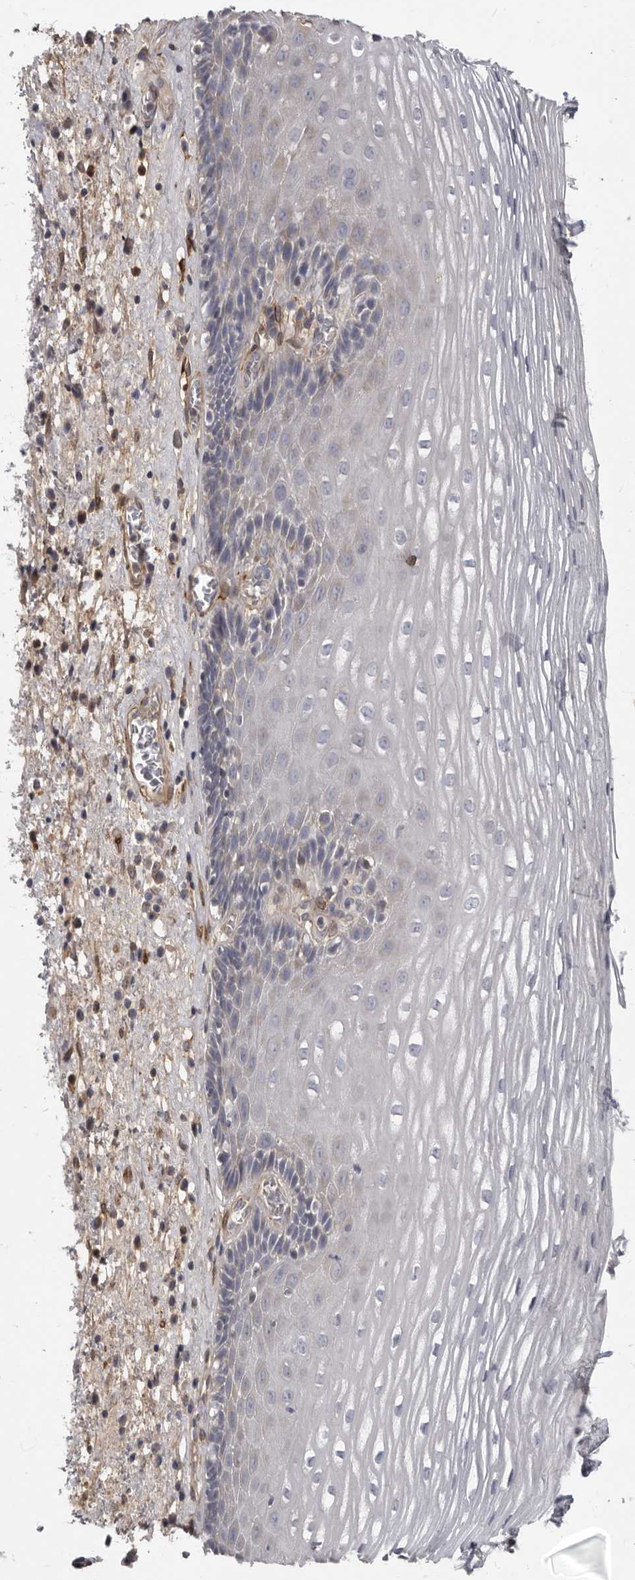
{"staining": {"intensity": "negative", "quantity": "none", "location": "none"}, "tissue": "esophagus", "cell_type": "Squamous epithelial cells", "image_type": "normal", "snomed": [{"axis": "morphology", "description": "Normal tissue, NOS"}, {"axis": "morphology", "description": "Adenocarcinoma, NOS"}, {"axis": "topography", "description": "Esophagus"}], "caption": "Esophagus was stained to show a protein in brown. There is no significant staining in squamous epithelial cells. (DAB immunohistochemistry (IHC), high magnification).", "gene": "MRGPRF", "patient": {"sex": "male", "age": 62}}